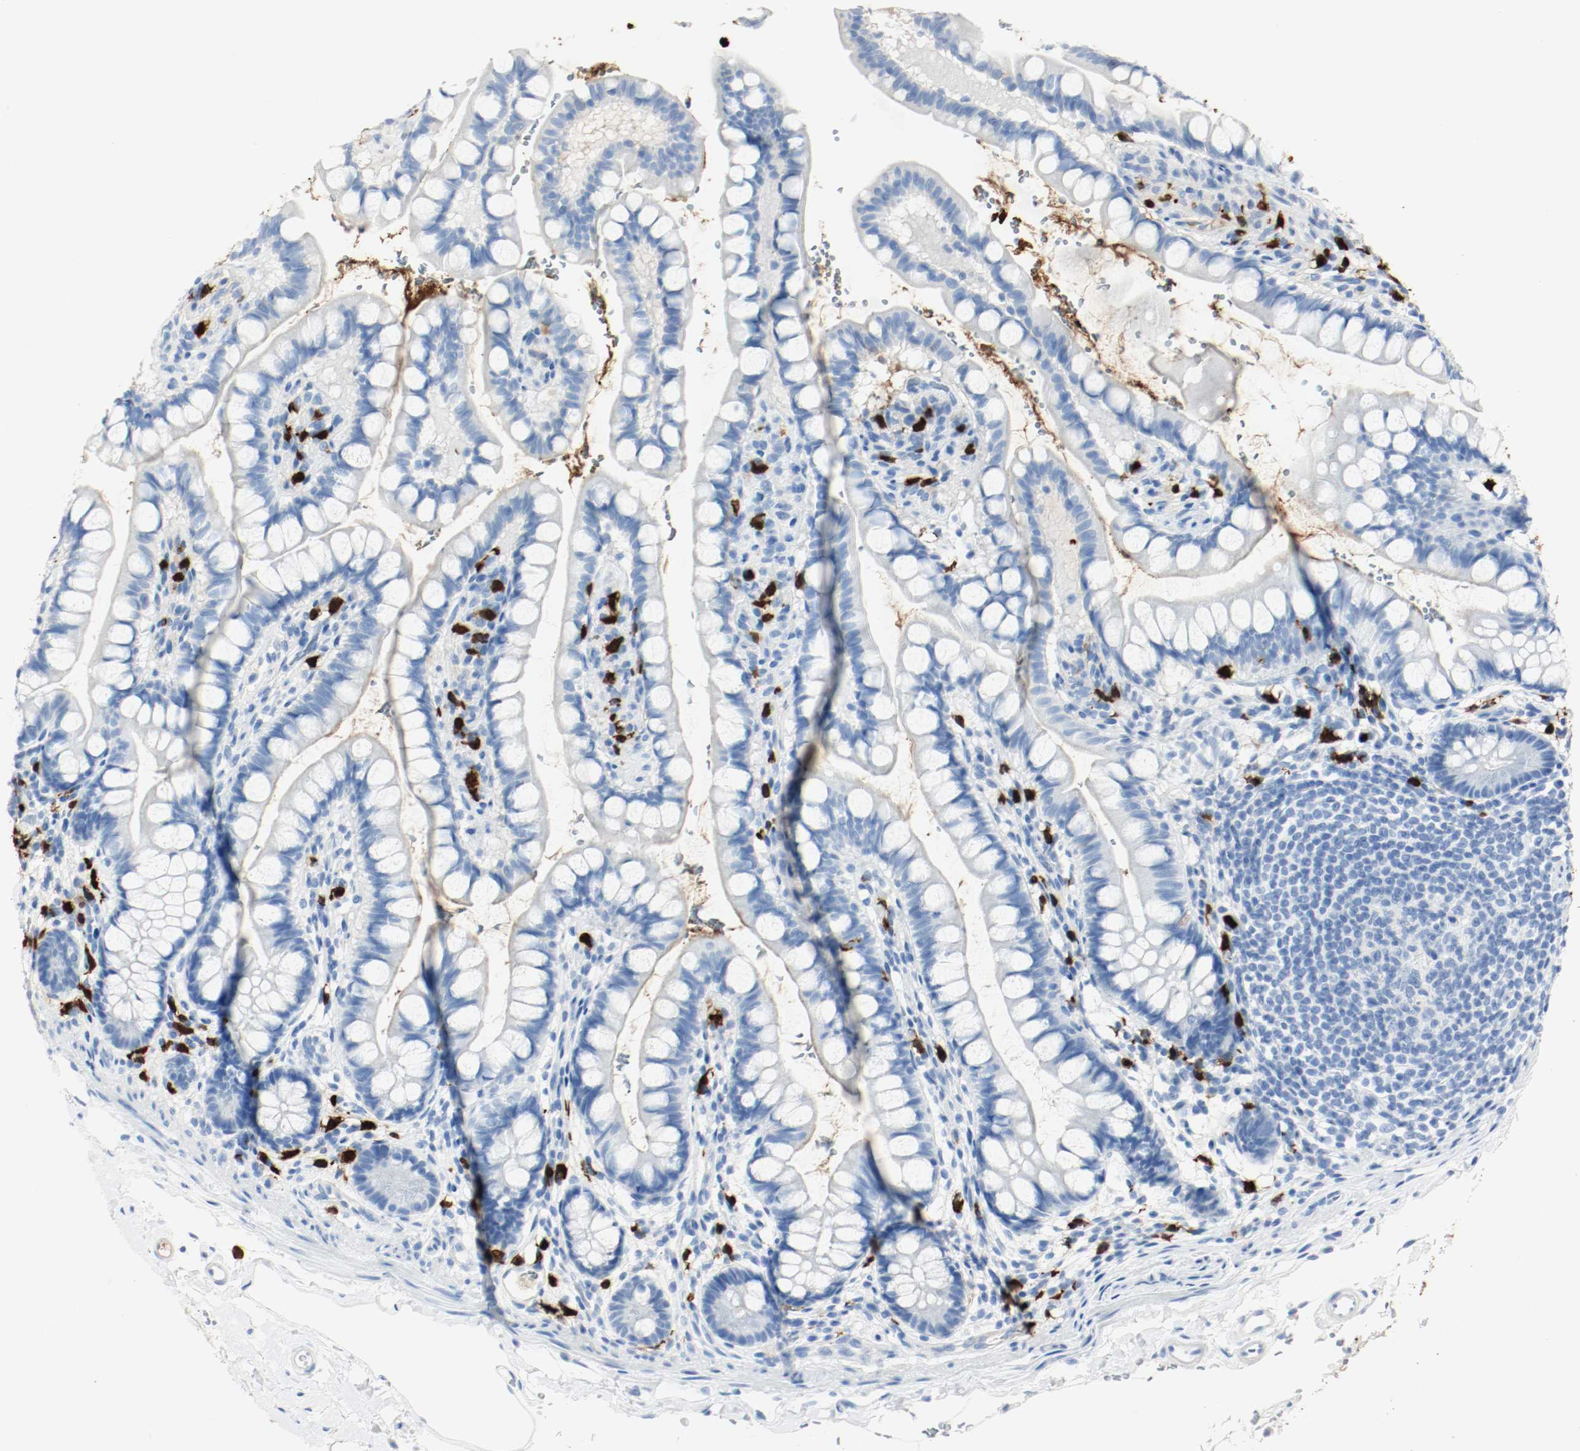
{"staining": {"intensity": "negative", "quantity": "none", "location": "none"}, "tissue": "small intestine", "cell_type": "Glandular cells", "image_type": "normal", "snomed": [{"axis": "morphology", "description": "Normal tissue, NOS"}, {"axis": "topography", "description": "Small intestine"}], "caption": "An image of small intestine stained for a protein exhibits no brown staining in glandular cells. Brightfield microscopy of immunohistochemistry (IHC) stained with DAB (3,3'-diaminobenzidine) (brown) and hematoxylin (blue), captured at high magnification.", "gene": "S100A9", "patient": {"sex": "female", "age": 58}}